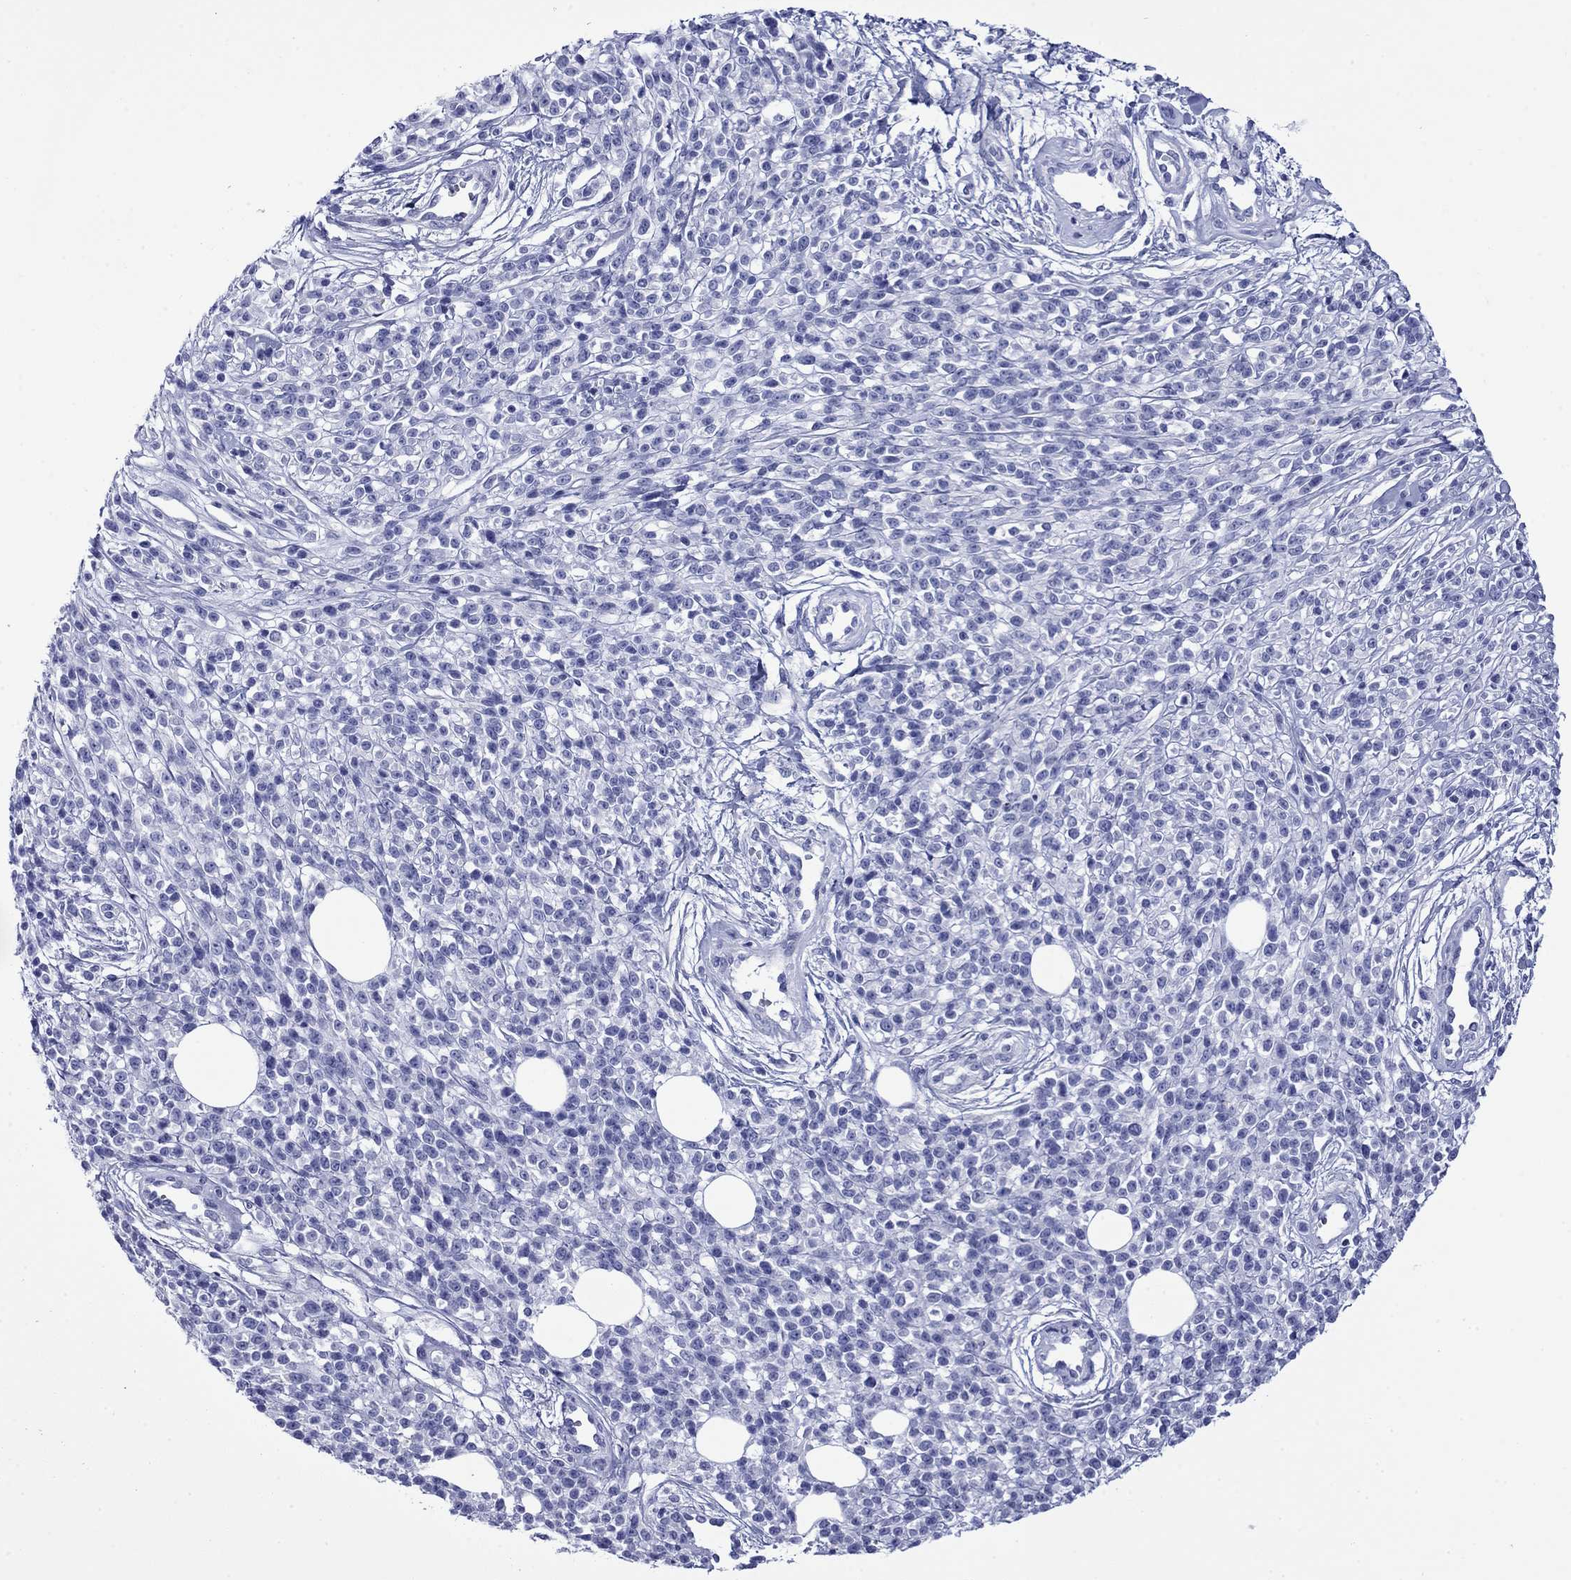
{"staining": {"intensity": "negative", "quantity": "none", "location": "none"}, "tissue": "melanoma", "cell_type": "Tumor cells", "image_type": "cancer", "snomed": [{"axis": "morphology", "description": "Malignant melanoma, NOS"}, {"axis": "topography", "description": "Skin"}, {"axis": "topography", "description": "Skin of trunk"}], "caption": "The immunohistochemistry (IHC) photomicrograph has no significant staining in tumor cells of malignant melanoma tissue.", "gene": "GIP", "patient": {"sex": "male", "age": 74}}